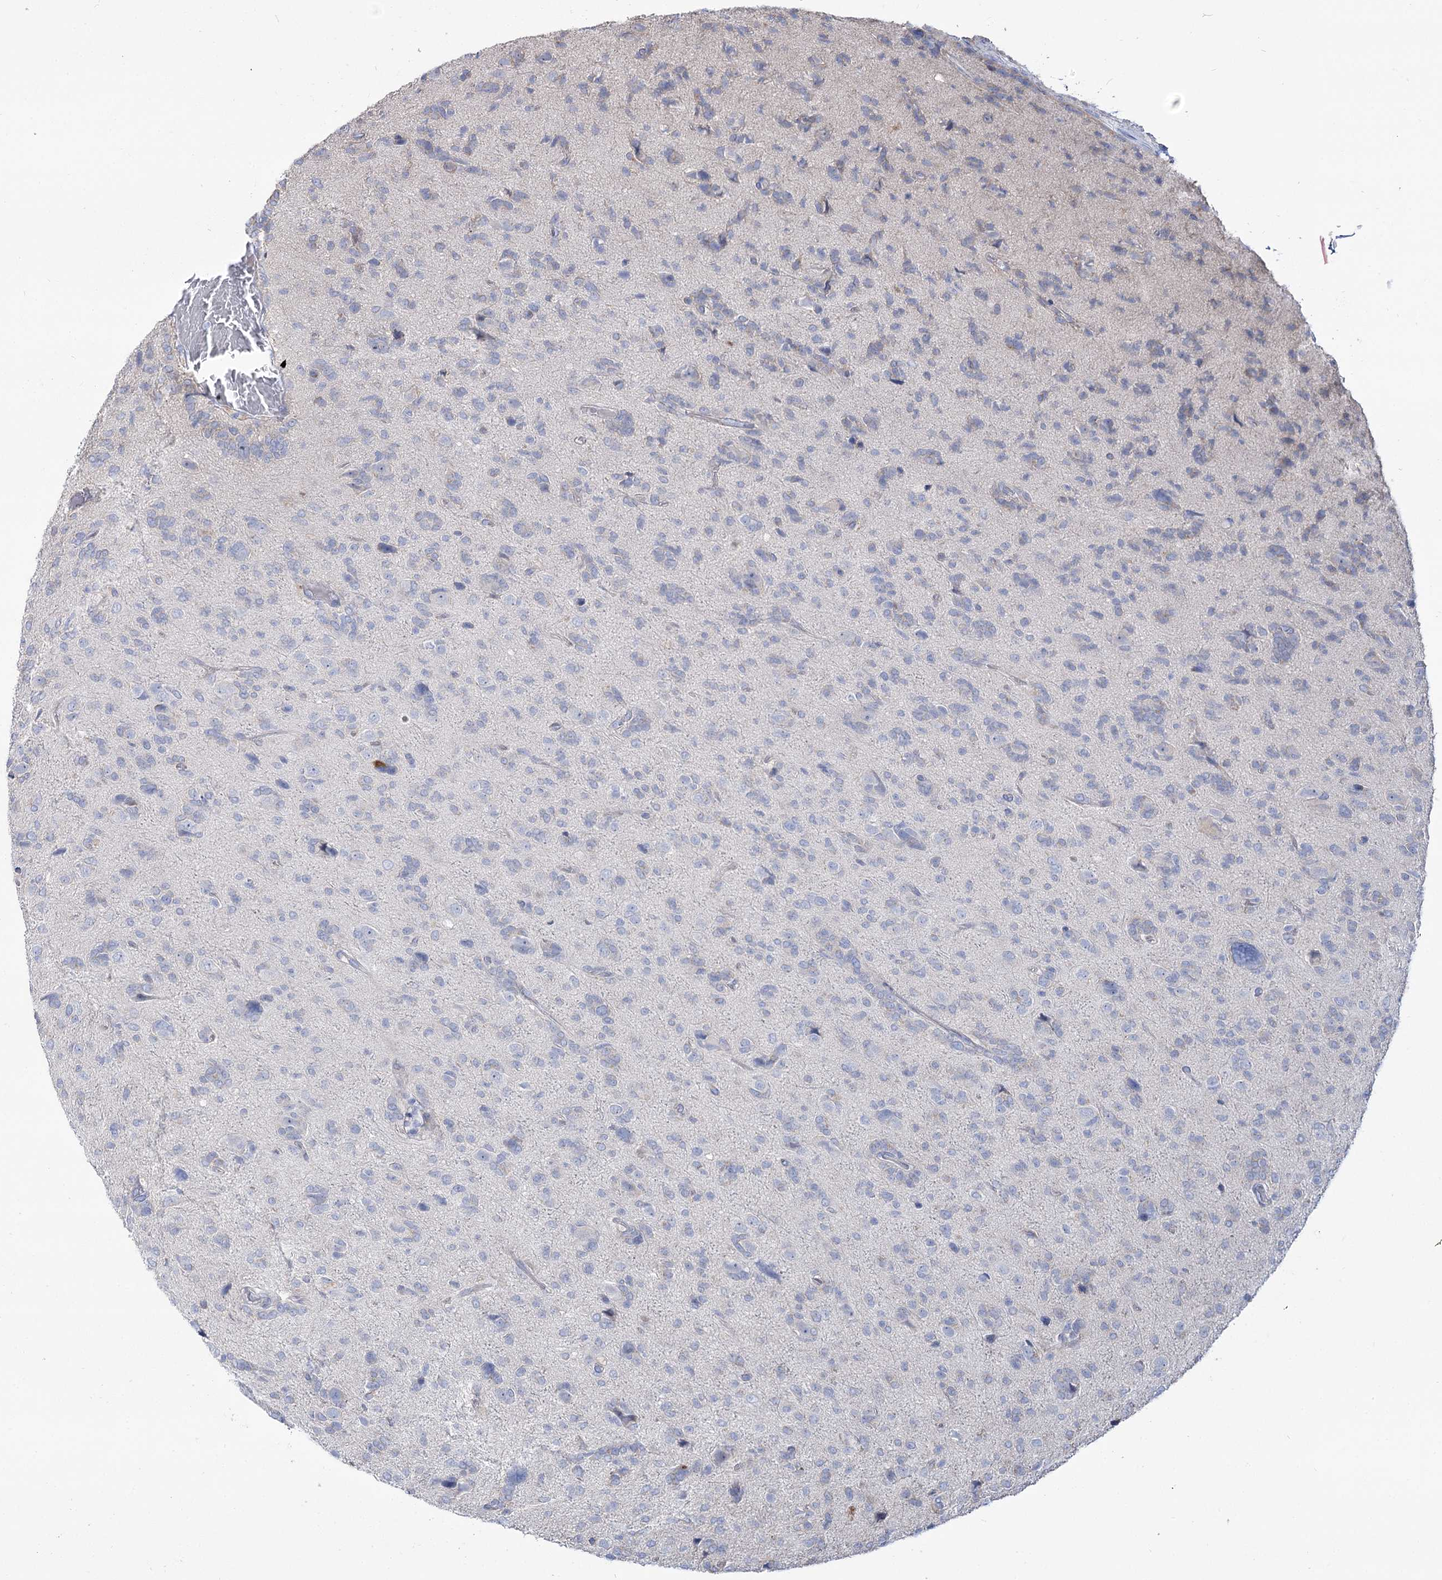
{"staining": {"intensity": "negative", "quantity": "none", "location": "none"}, "tissue": "glioma", "cell_type": "Tumor cells", "image_type": "cancer", "snomed": [{"axis": "morphology", "description": "Glioma, malignant, High grade"}, {"axis": "topography", "description": "Brain"}], "caption": "Human high-grade glioma (malignant) stained for a protein using immunohistochemistry (IHC) reveals no staining in tumor cells.", "gene": "SUOX", "patient": {"sex": "female", "age": 59}}